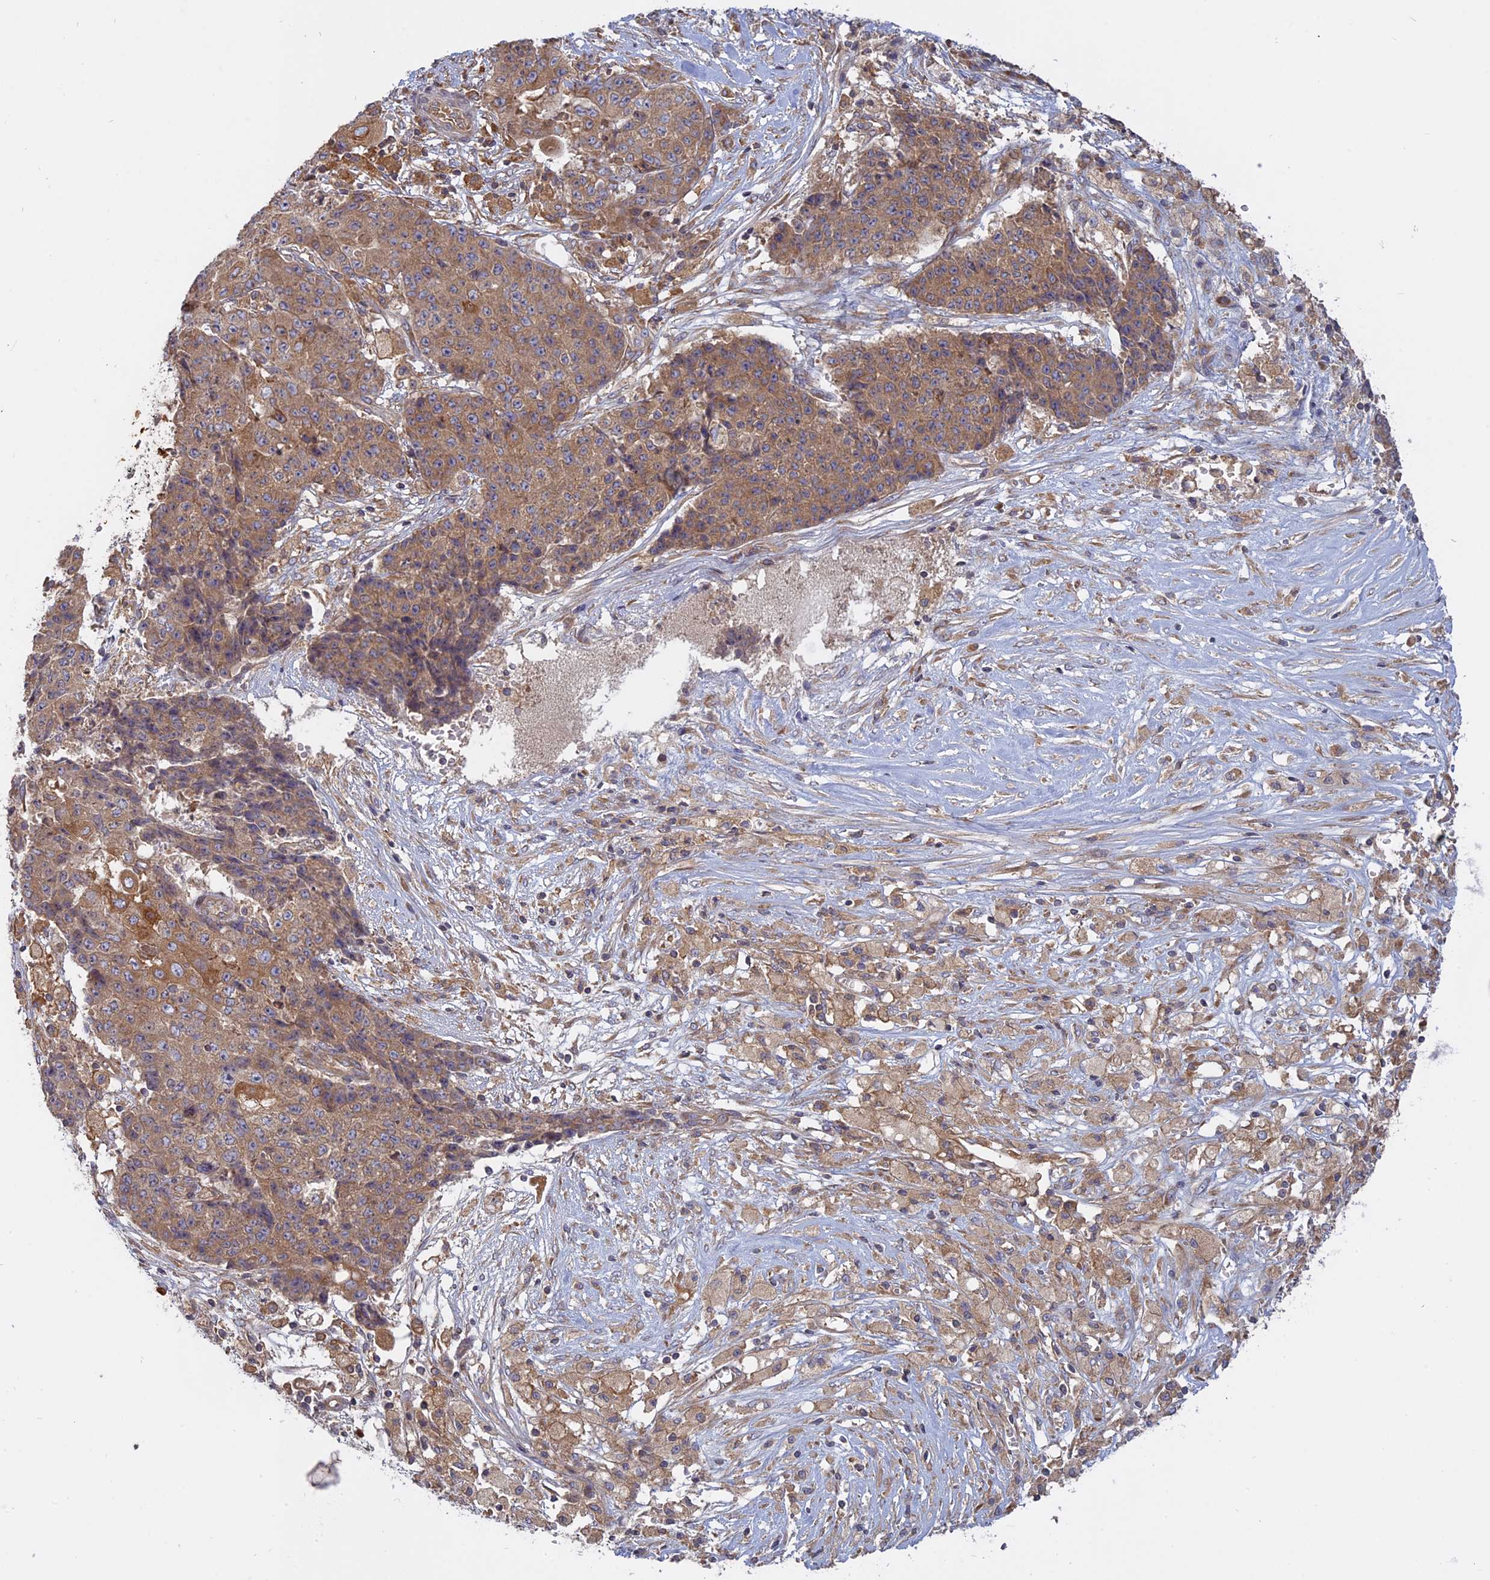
{"staining": {"intensity": "moderate", "quantity": ">75%", "location": "cytoplasmic/membranous"}, "tissue": "ovarian cancer", "cell_type": "Tumor cells", "image_type": "cancer", "snomed": [{"axis": "morphology", "description": "Carcinoma, endometroid"}, {"axis": "topography", "description": "Ovary"}], "caption": "Ovarian cancer stained with immunohistochemistry shows moderate cytoplasmic/membranous staining in about >75% of tumor cells.", "gene": "TMEM208", "patient": {"sex": "female", "age": 42}}